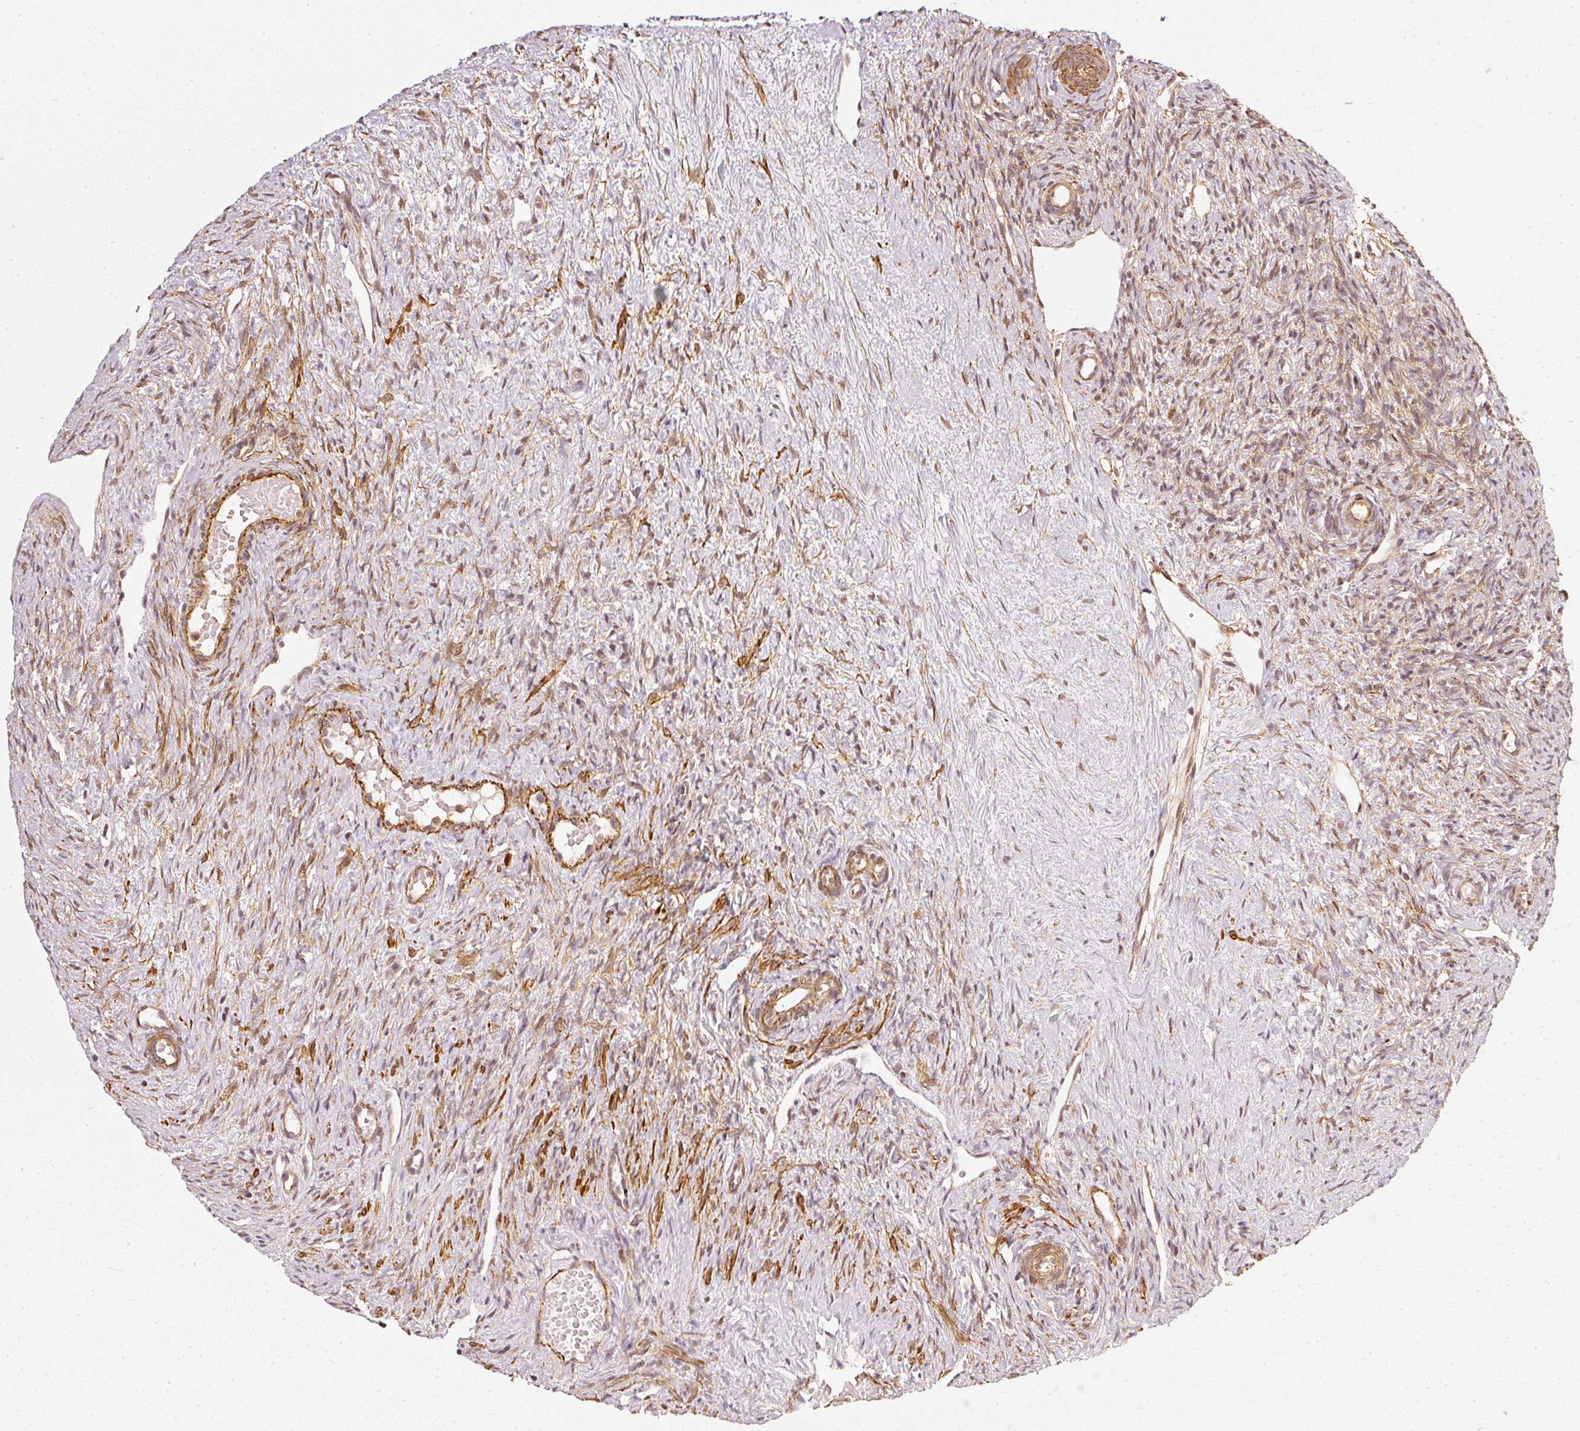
{"staining": {"intensity": "moderate", "quantity": ">75%", "location": "cytoplasmic/membranous"}, "tissue": "ovary", "cell_type": "Follicle cells", "image_type": "normal", "snomed": [{"axis": "morphology", "description": "Normal tissue, NOS"}, {"axis": "topography", "description": "Ovary"}], "caption": "Follicle cells show medium levels of moderate cytoplasmic/membranous positivity in approximately >75% of cells in normal human ovary. (Stains: DAB in brown, nuclei in blue, Microscopy: brightfield microscopy at high magnification).", "gene": "PSMD1", "patient": {"sex": "female", "age": 51}}